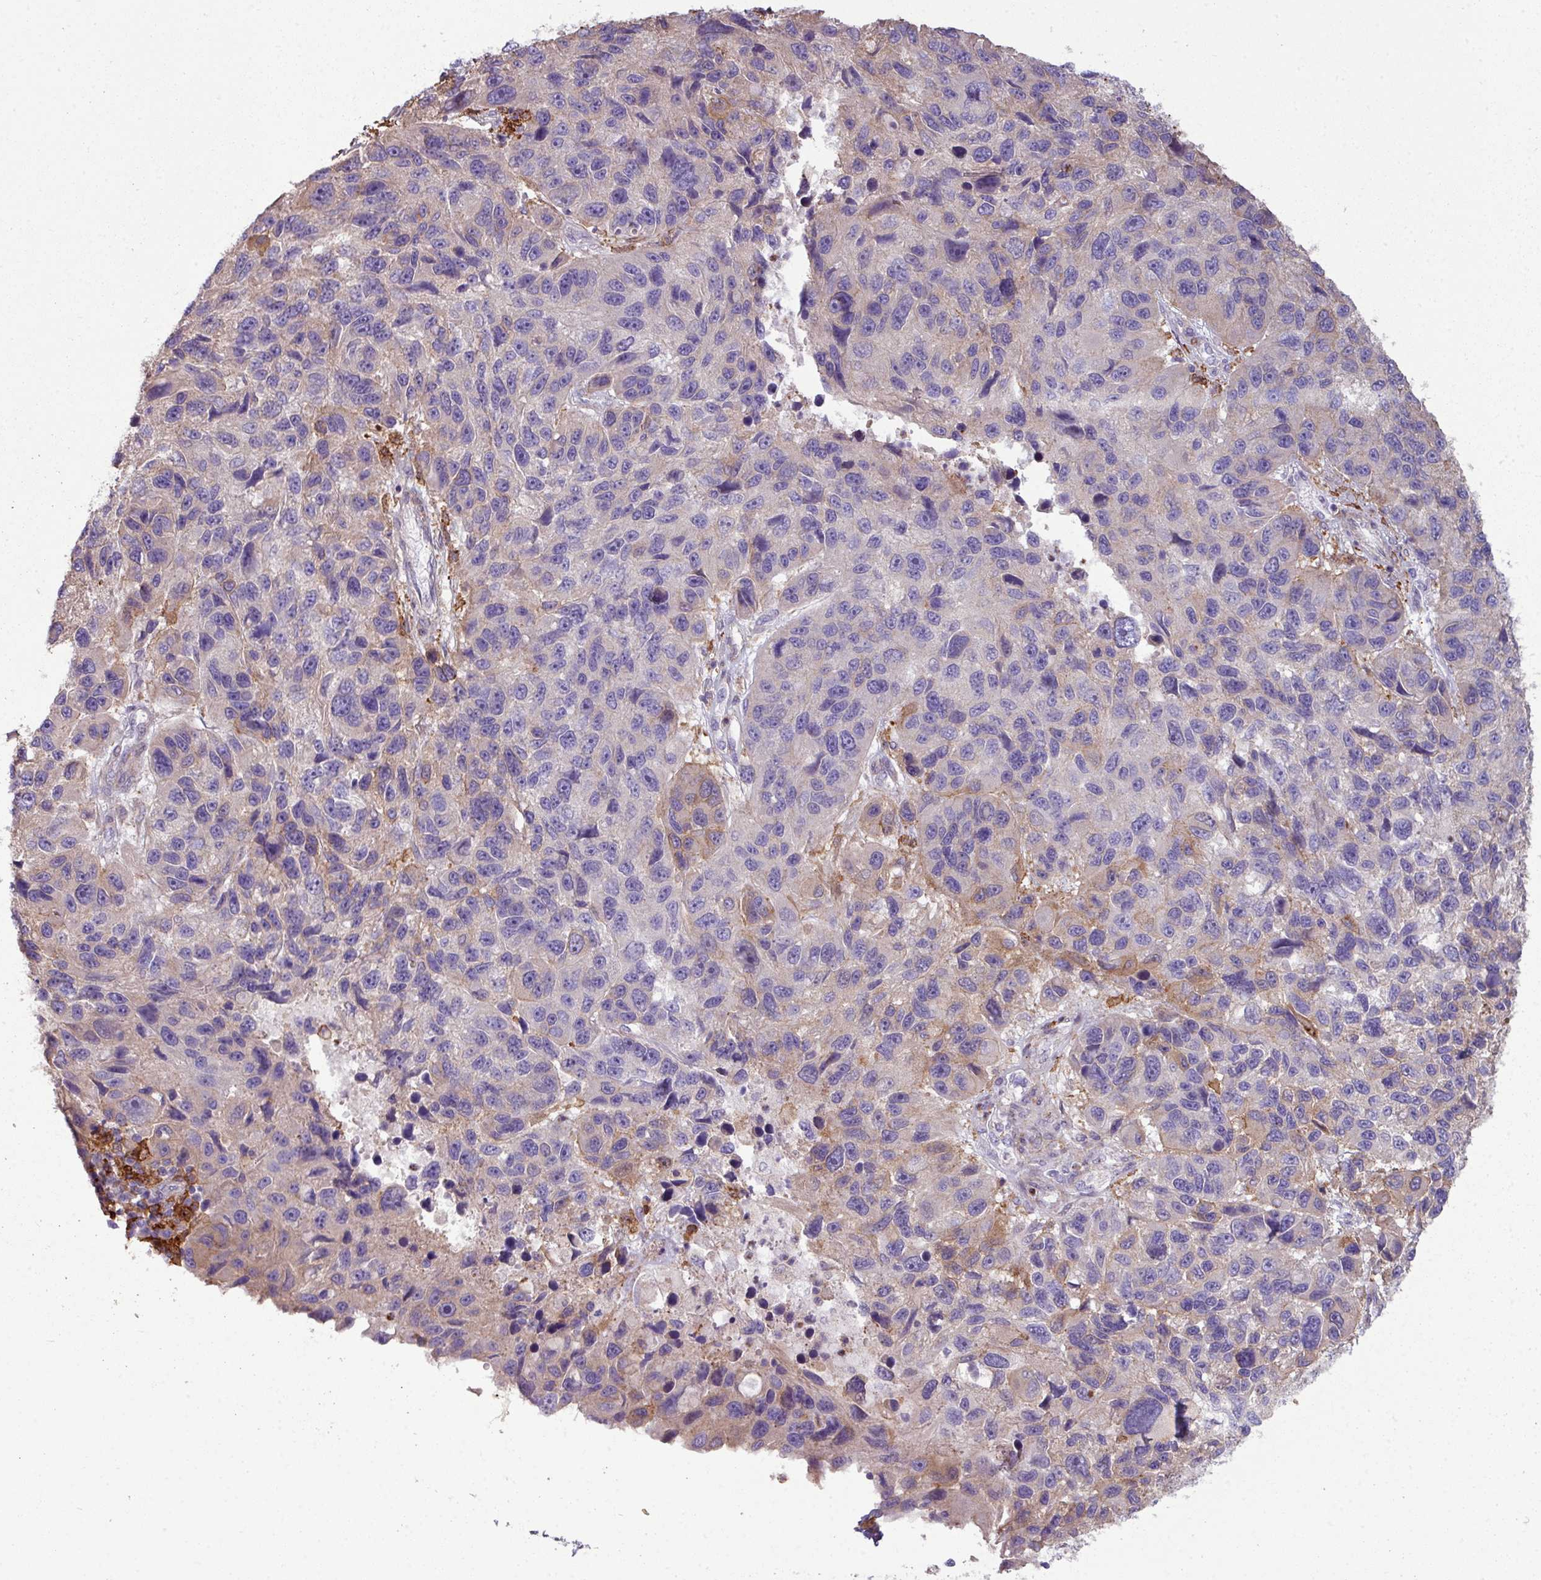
{"staining": {"intensity": "weak", "quantity": "<25%", "location": "cytoplasmic/membranous"}, "tissue": "melanoma", "cell_type": "Tumor cells", "image_type": "cancer", "snomed": [{"axis": "morphology", "description": "Malignant melanoma, NOS"}, {"axis": "topography", "description": "Skin"}], "caption": "Immunohistochemistry (IHC) of malignant melanoma shows no staining in tumor cells. (Brightfield microscopy of DAB immunohistochemistry (IHC) at high magnification).", "gene": "COL8A1", "patient": {"sex": "male", "age": 53}}